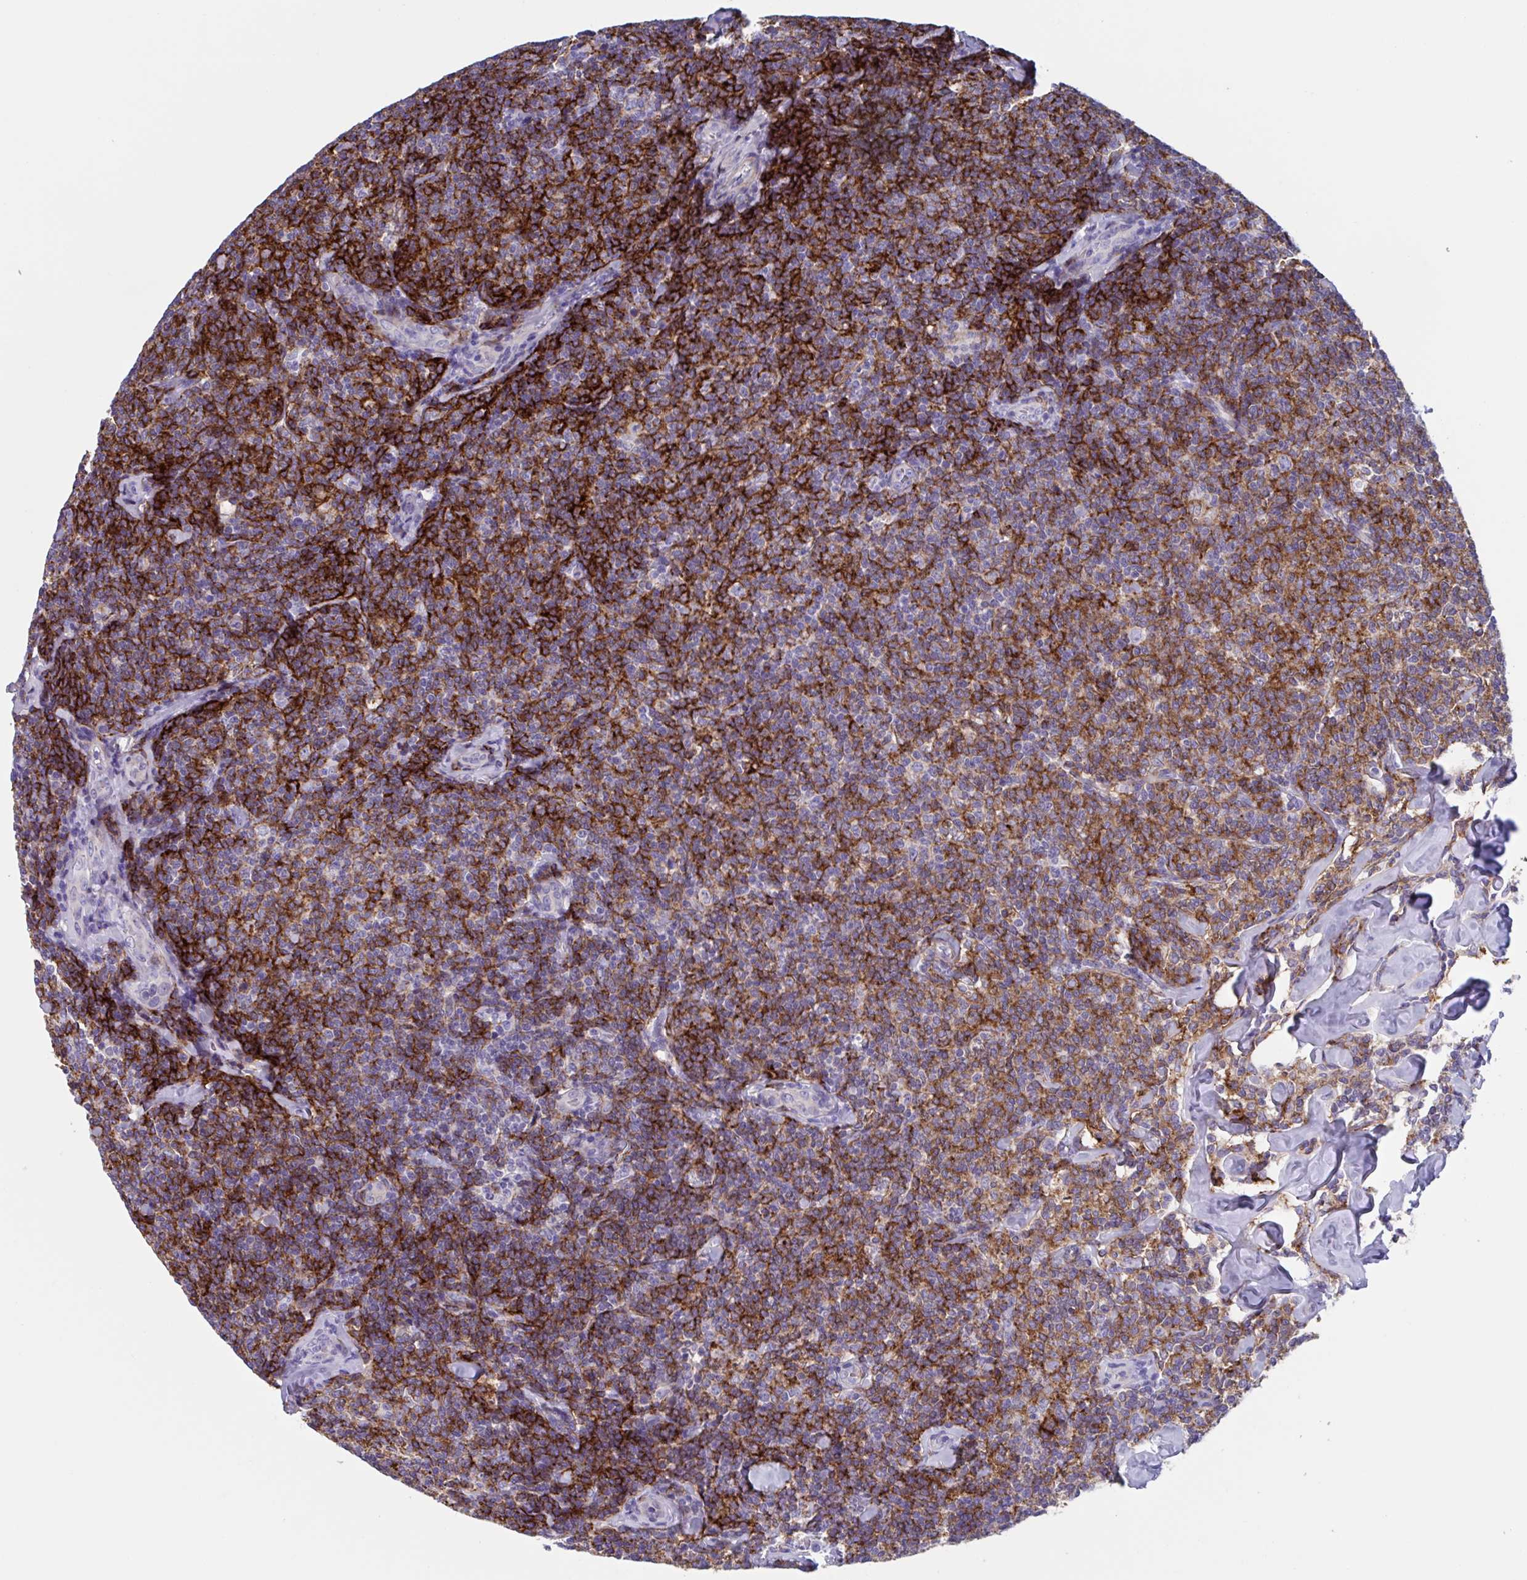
{"staining": {"intensity": "strong", "quantity": ">75%", "location": "cytoplasmic/membranous"}, "tissue": "lymphoma", "cell_type": "Tumor cells", "image_type": "cancer", "snomed": [{"axis": "morphology", "description": "Malignant lymphoma, non-Hodgkin's type, Low grade"}, {"axis": "topography", "description": "Lymph node"}], "caption": "Immunohistochemistry (IHC) image of neoplastic tissue: lymphoma stained using immunohistochemistry exhibits high levels of strong protein expression localized specifically in the cytoplasmic/membranous of tumor cells, appearing as a cytoplasmic/membranous brown color.", "gene": "LPIN3", "patient": {"sex": "female", "age": 56}}